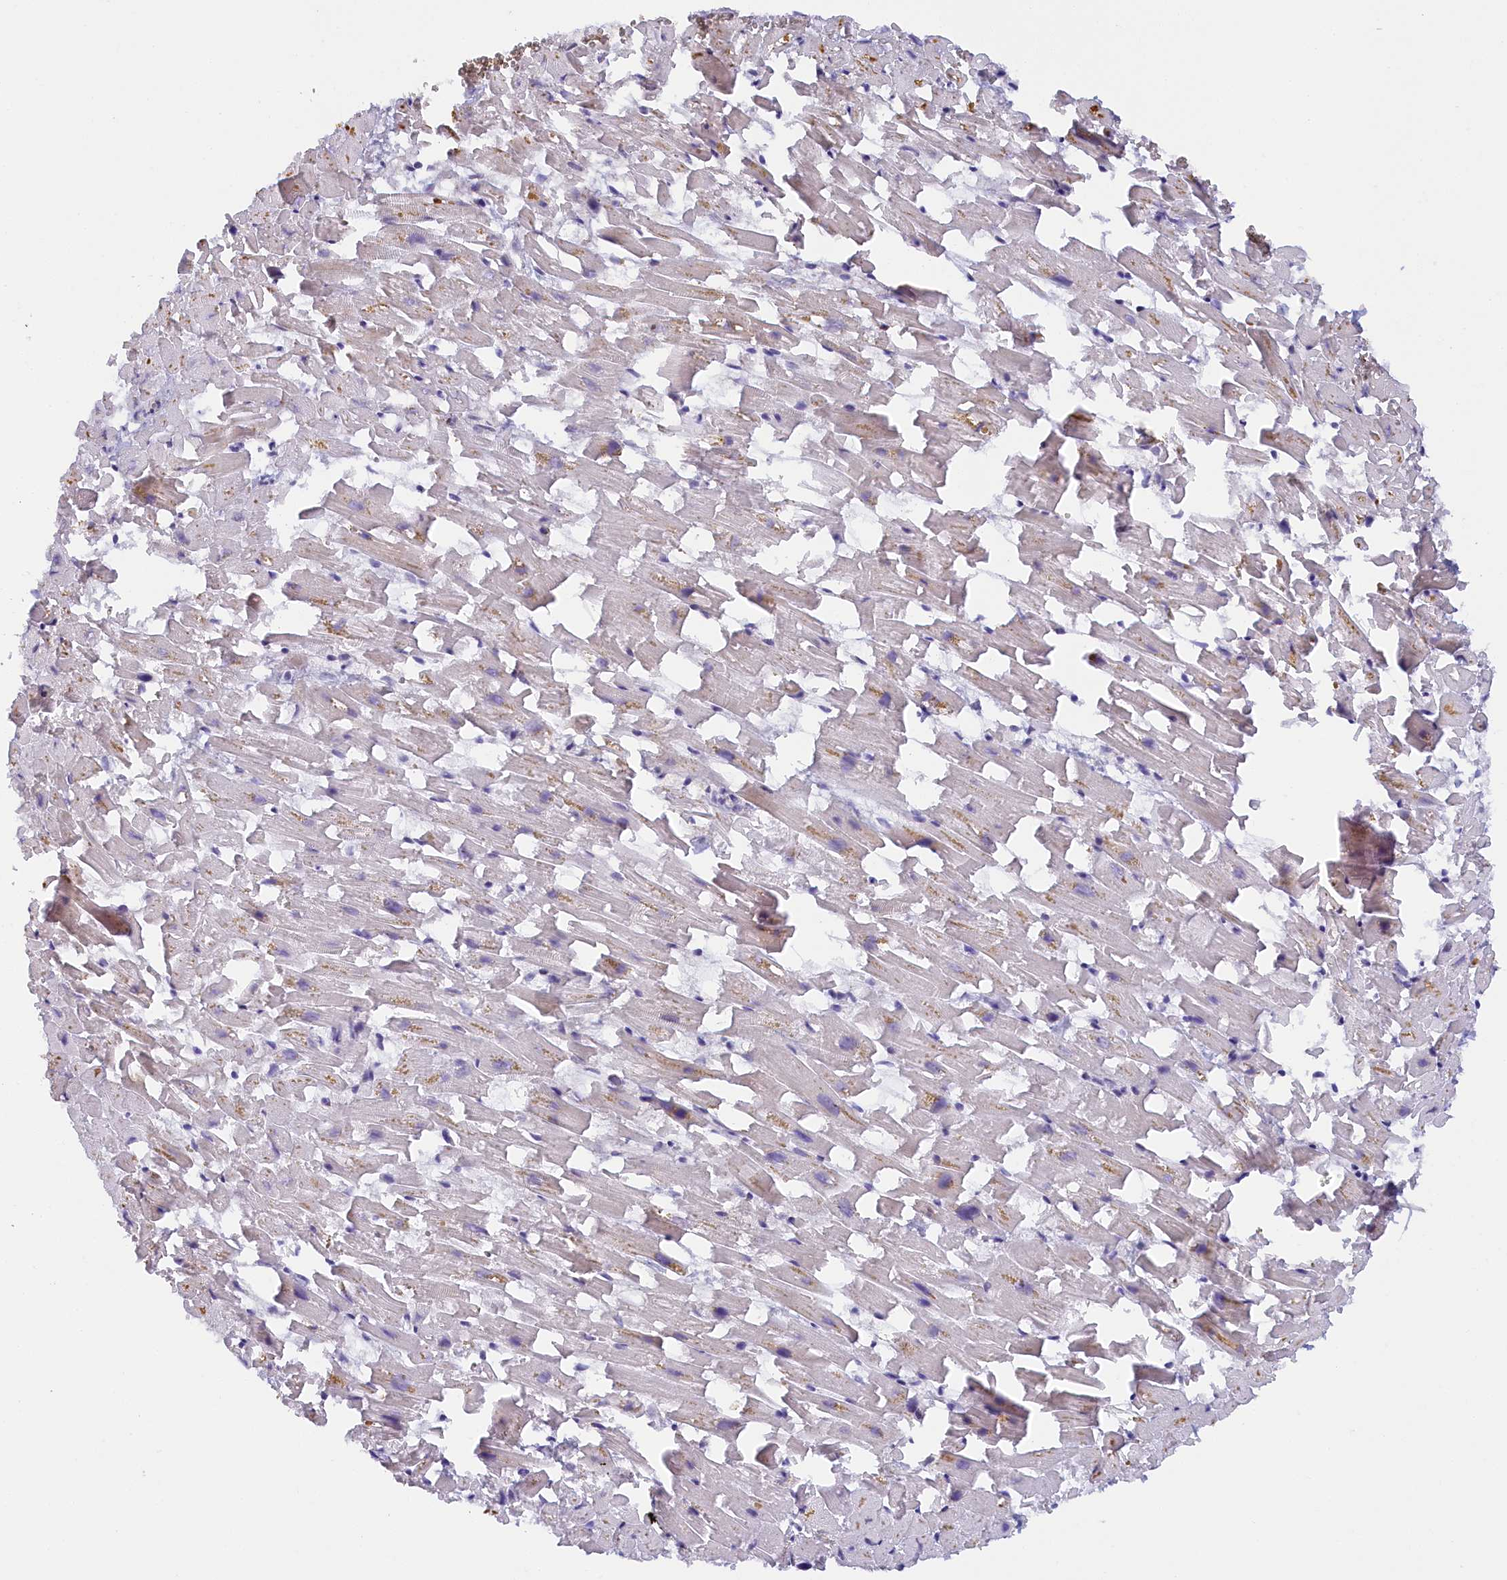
{"staining": {"intensity": "negative", "quantity": "none", "location": "none"}, "tissue": "heart muscle", "cell_type": "Cardiomyocytes", "image_type": "normal", "snomed": [{"axis": "morphology", "description": "Normal tissue, NOS"}, {"axis": "topography", "description": "Heart"}], "caption": "DAB immunohistochemical staining of normal human heart muscle shows no significant staining in cardiomyocytes. (Immunohistochemistry, brightfield microscopy, high magnification).", "gene": "SEC31B", "patient": {"sex": "female", "age": 64}}